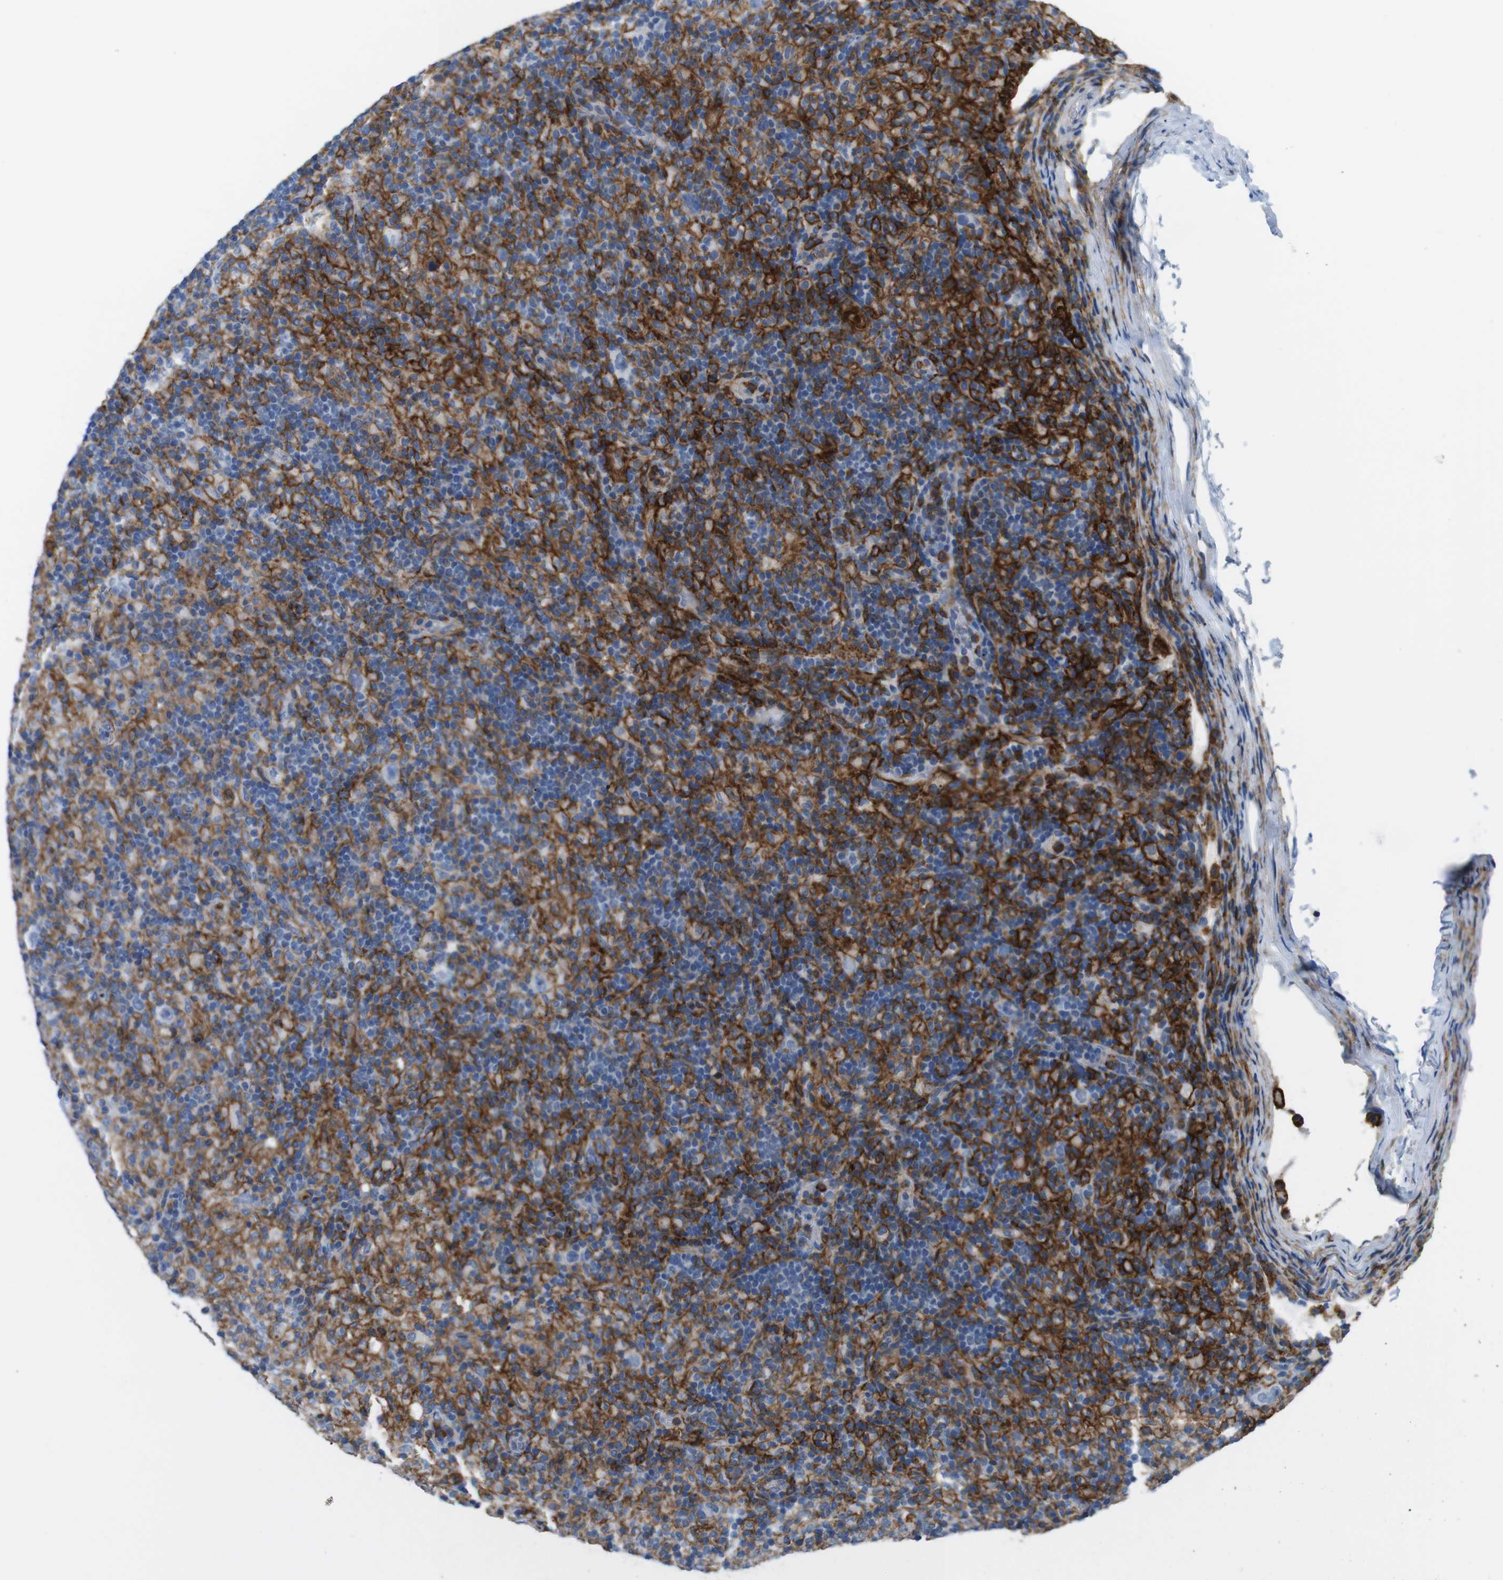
{"staining": {"intensity": "negative", "quantity": "none", "location": "none"}, "tissue": "lymphoma", "cell_type": "Tumor cells", "image_type": "cancer", "snomed": [{"axis": "morphology", "description": "Hodgkin's disease, NOS"}, {"axis": "topography", "description": "Lymph node"}], "caption": "Immunohistochemistry of human Hodgkin's disease exhibits no positivity in tumor cells. Nuclei are stained in blue.", "gene": "CD300C", "patient": {"sex": "male", "age": 70}}